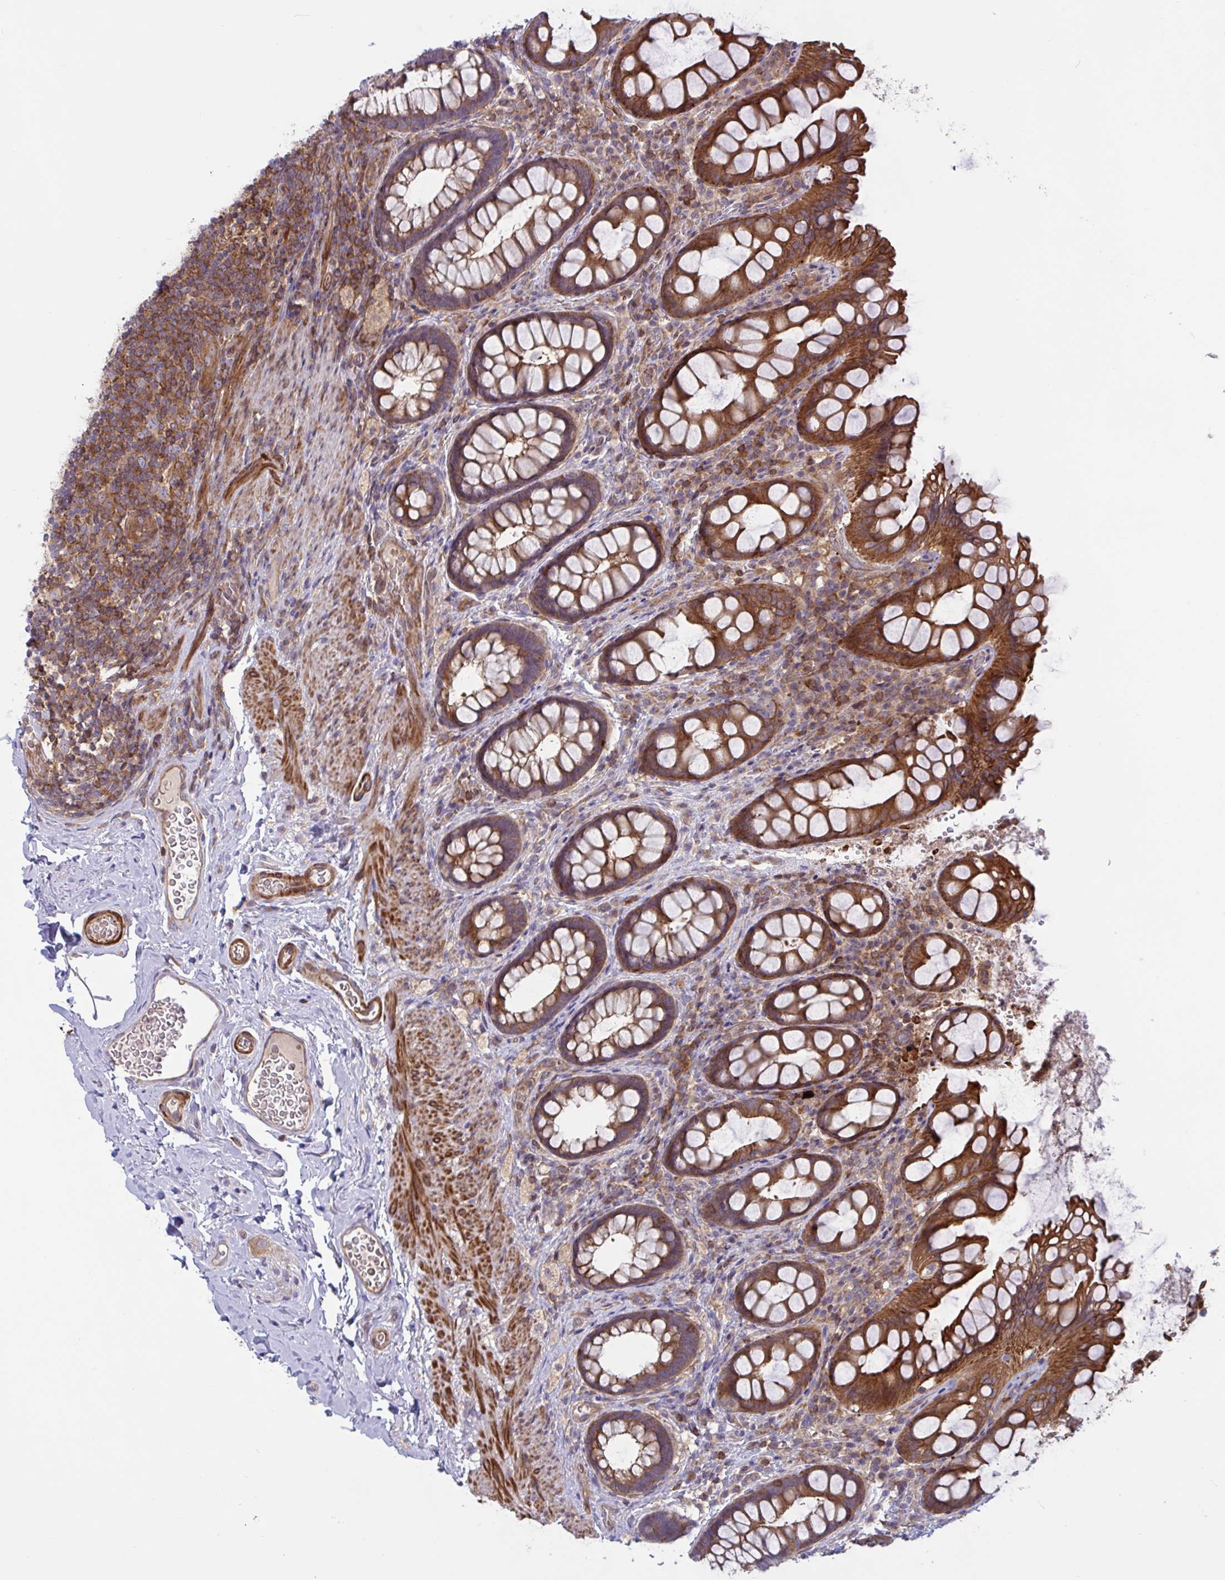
{"staining": {"intensity": "moderate", "quantity": ">75%", "location": "cytoplasmic/membranous"}, "tissue": "rectum", "cell_type": "Glandular cells", "image_type": "normal", "snomed": [{"axis": "morphology", "description": "Normal tissue, NOS"}, {"axis": "topography", "description": "Rectum"}, {"axis": "topography", "description": "Peripheral nerve tissue"}], "caption": "DAB immunohistochemical staining of unremarkable human rectum shows moderate cytoplasmic/membranous protein expression in approximately >75% of glandular cells.", "gene": "TANK", "patient": {"sex": "female", "age": 69}}